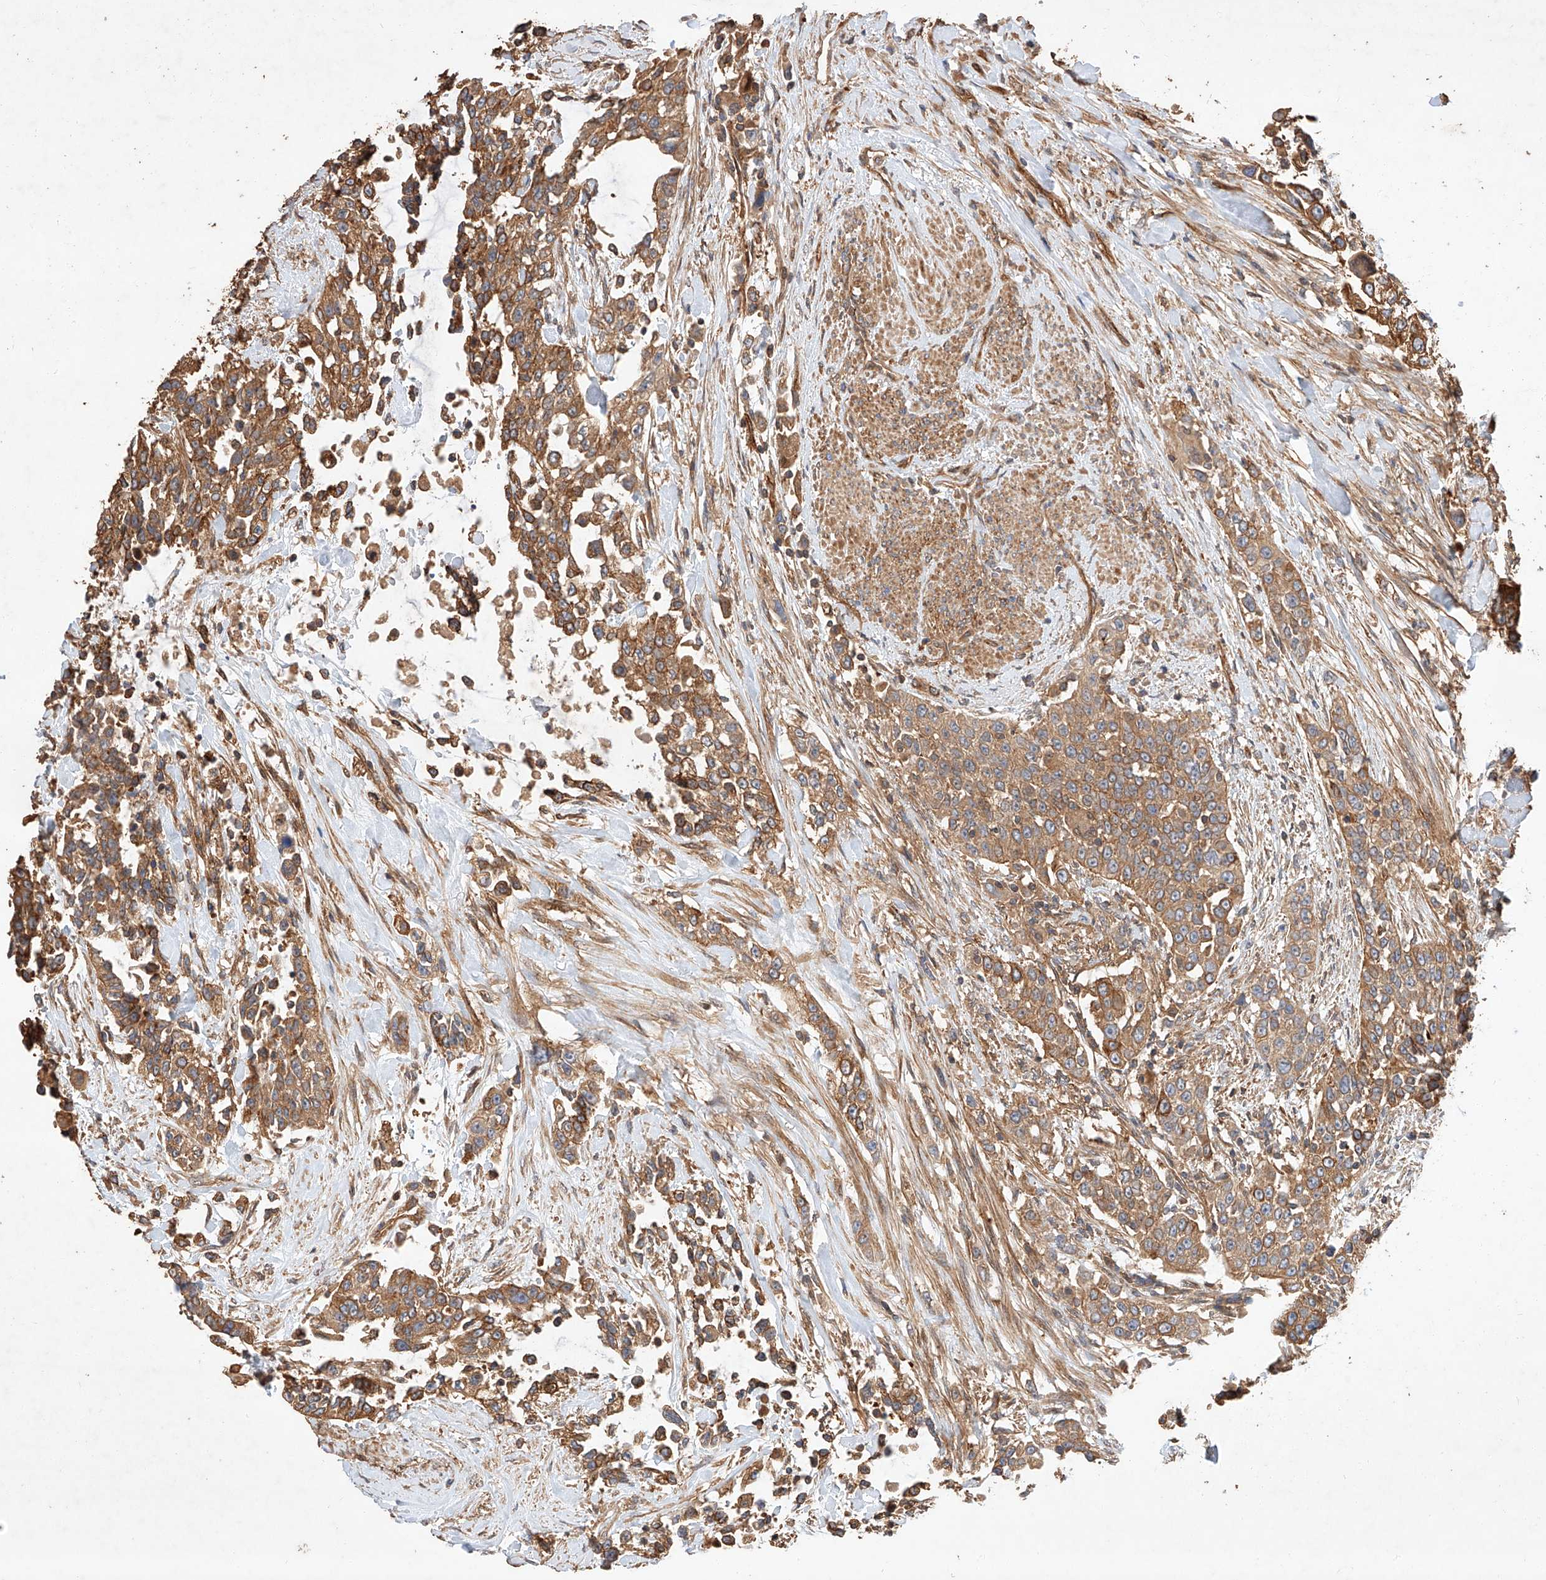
{"staining": {"intensity": "moderate", "quantity": ">75%", "location": "cytoplasmic/membranous"}, "tissue": "urothelial cancer", "cell_type": "Tumor cells", "image_type": "cancer", "snomed": [{"axis": "morphology", "description": "Urothelial carcinoma, High grade"}, {"axis": "topography", "description": "Urinary bladder"}], "caption": "Urothelial cancer stained with immunohistochemistry (IHC) displays moderate cytoplasmic/membranous staining in about >75% of tumor cells.", "gene": "GHDC", "patient": {"sex": "female", "age": 80}}